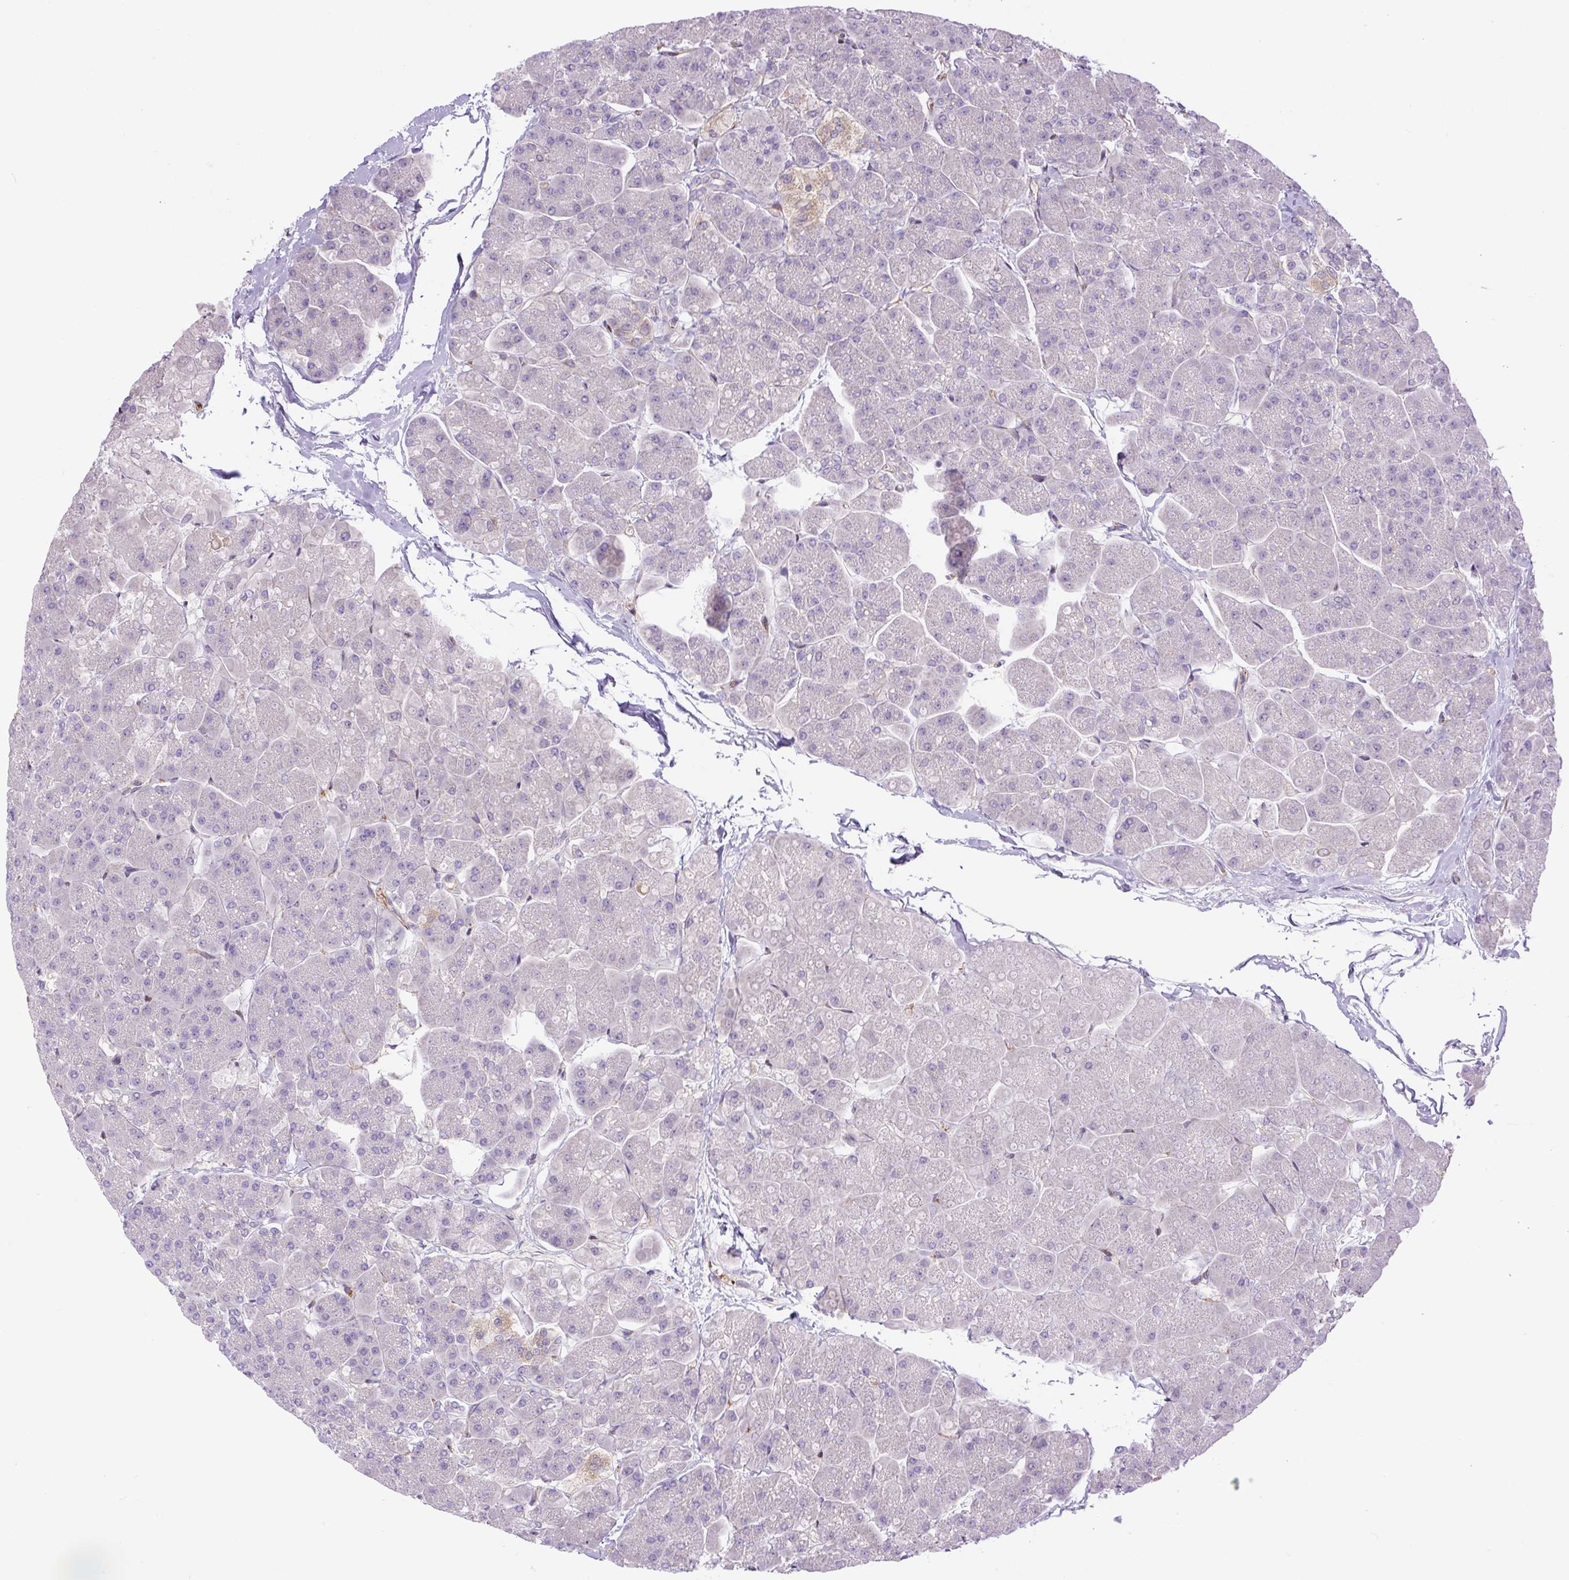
{"staining": {"intensity": "negative", "quantity": "none", "location": "none"}, "tissue": "pancreas", "cell_type": "Exocrine glandular cells", "image_type": "normal", "snomed": [{"axis": "morphology", "description": "Normal tissue, NOS"}, {"axis": "topography", "description": "Pancreas"}, {"axis": "topography", "description": "Peripheral nerve tissue"}], "caption": "The histopathology image displays no staining of exocrine glandular cells in benign pancreas. (DAB (3,3'-diaminobenzidine) immunohistochemistry, high magnification).", "gene": "PPME1", "patient": {"sex": "male", "age": 54}}